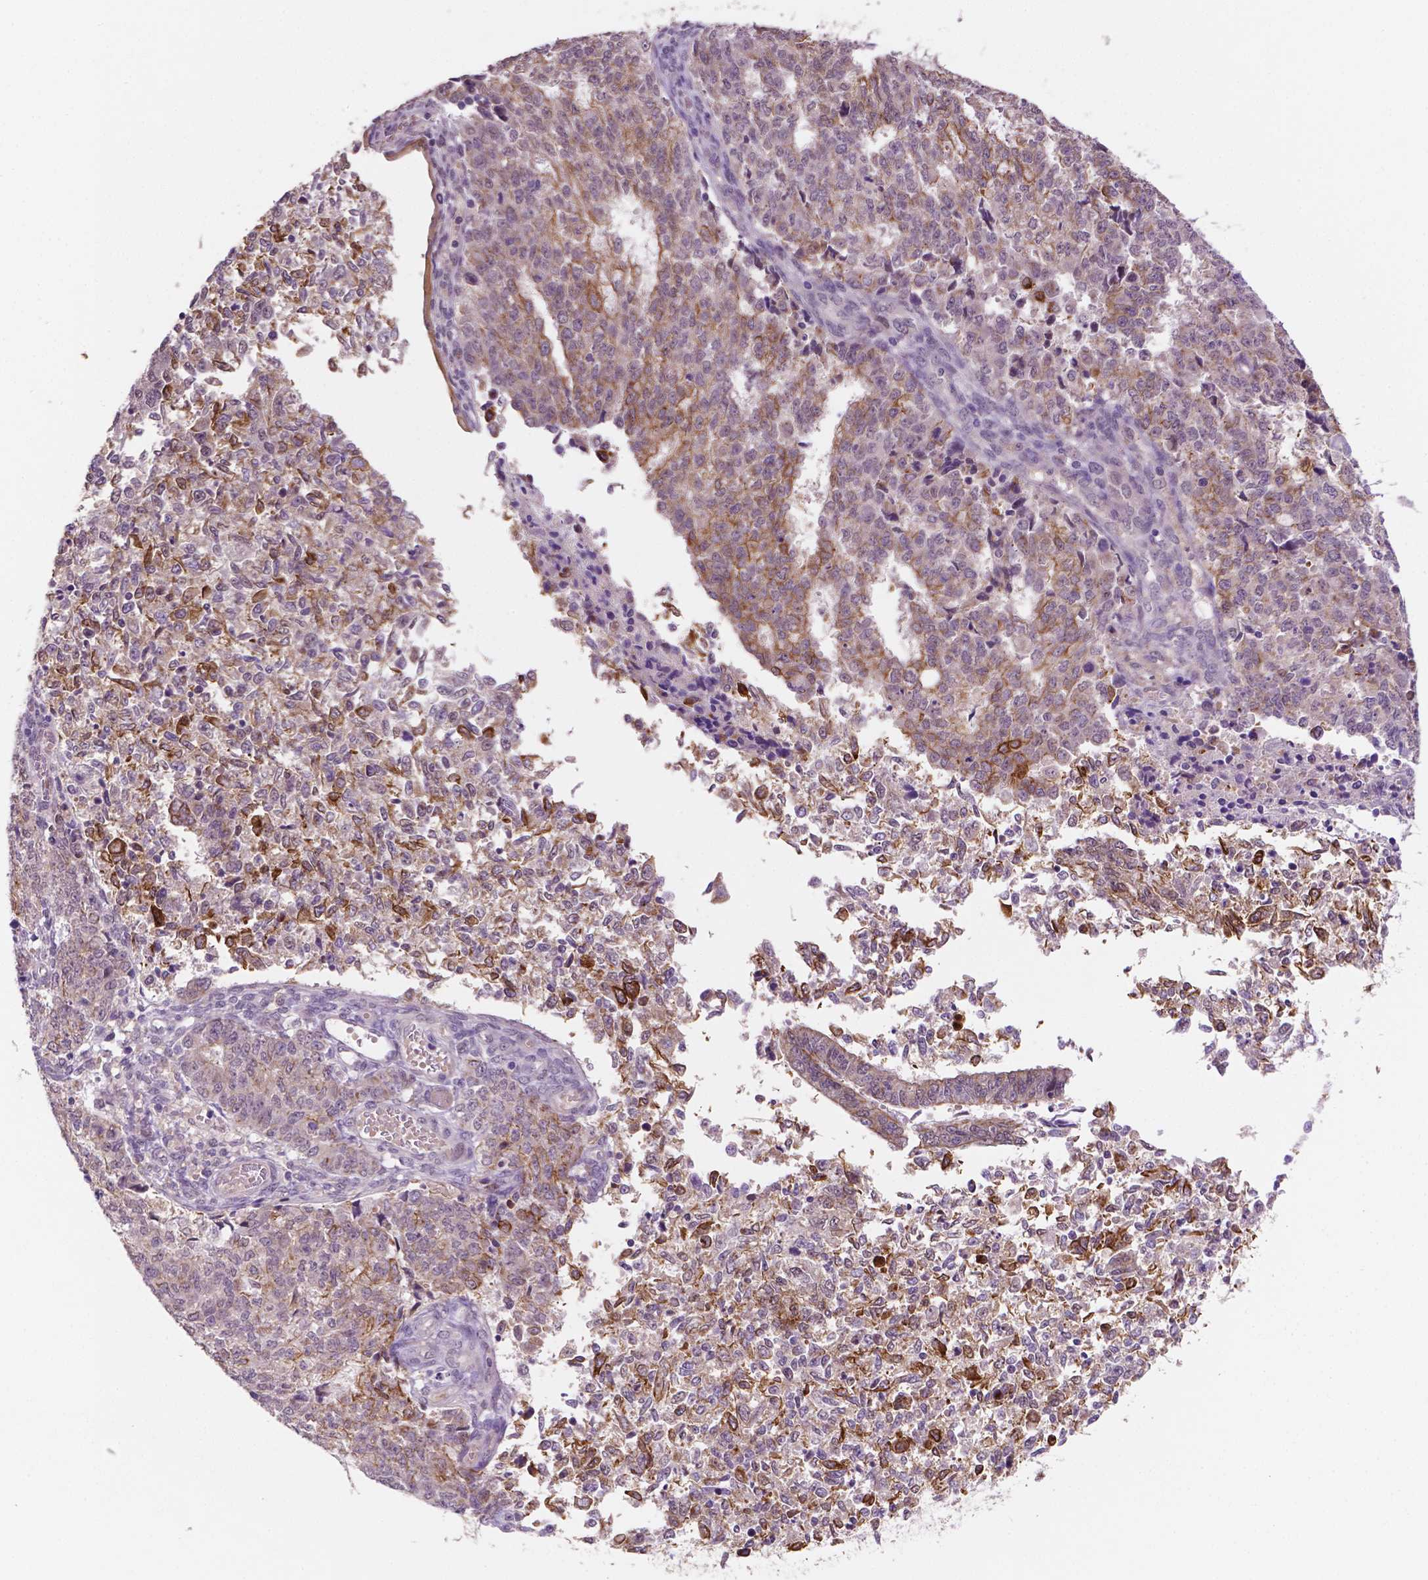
{"staining": {"intensity": "moderate", "quantity": "25%-75%", "location": "cytoplasmic/membranous"}, "tissue": "endometrial cancer", "cell_type": "Tumor cells", "image_type": "cancer", "snomed": [{"axis": "morphology", "description": "Adenocarcinoma, NOS"}, {"axis": "topography", "description": "Endometrium"}], "caption": "An image showing moderate cytoplasmic/membranous positivity in approximately 25%-75% of tumor cells in adenocarcinoma (endometrial), as visualized by brown immunohistochemical staining.", "gene": "SHLD3", "patient": {"sex": "female", "age": 50}}